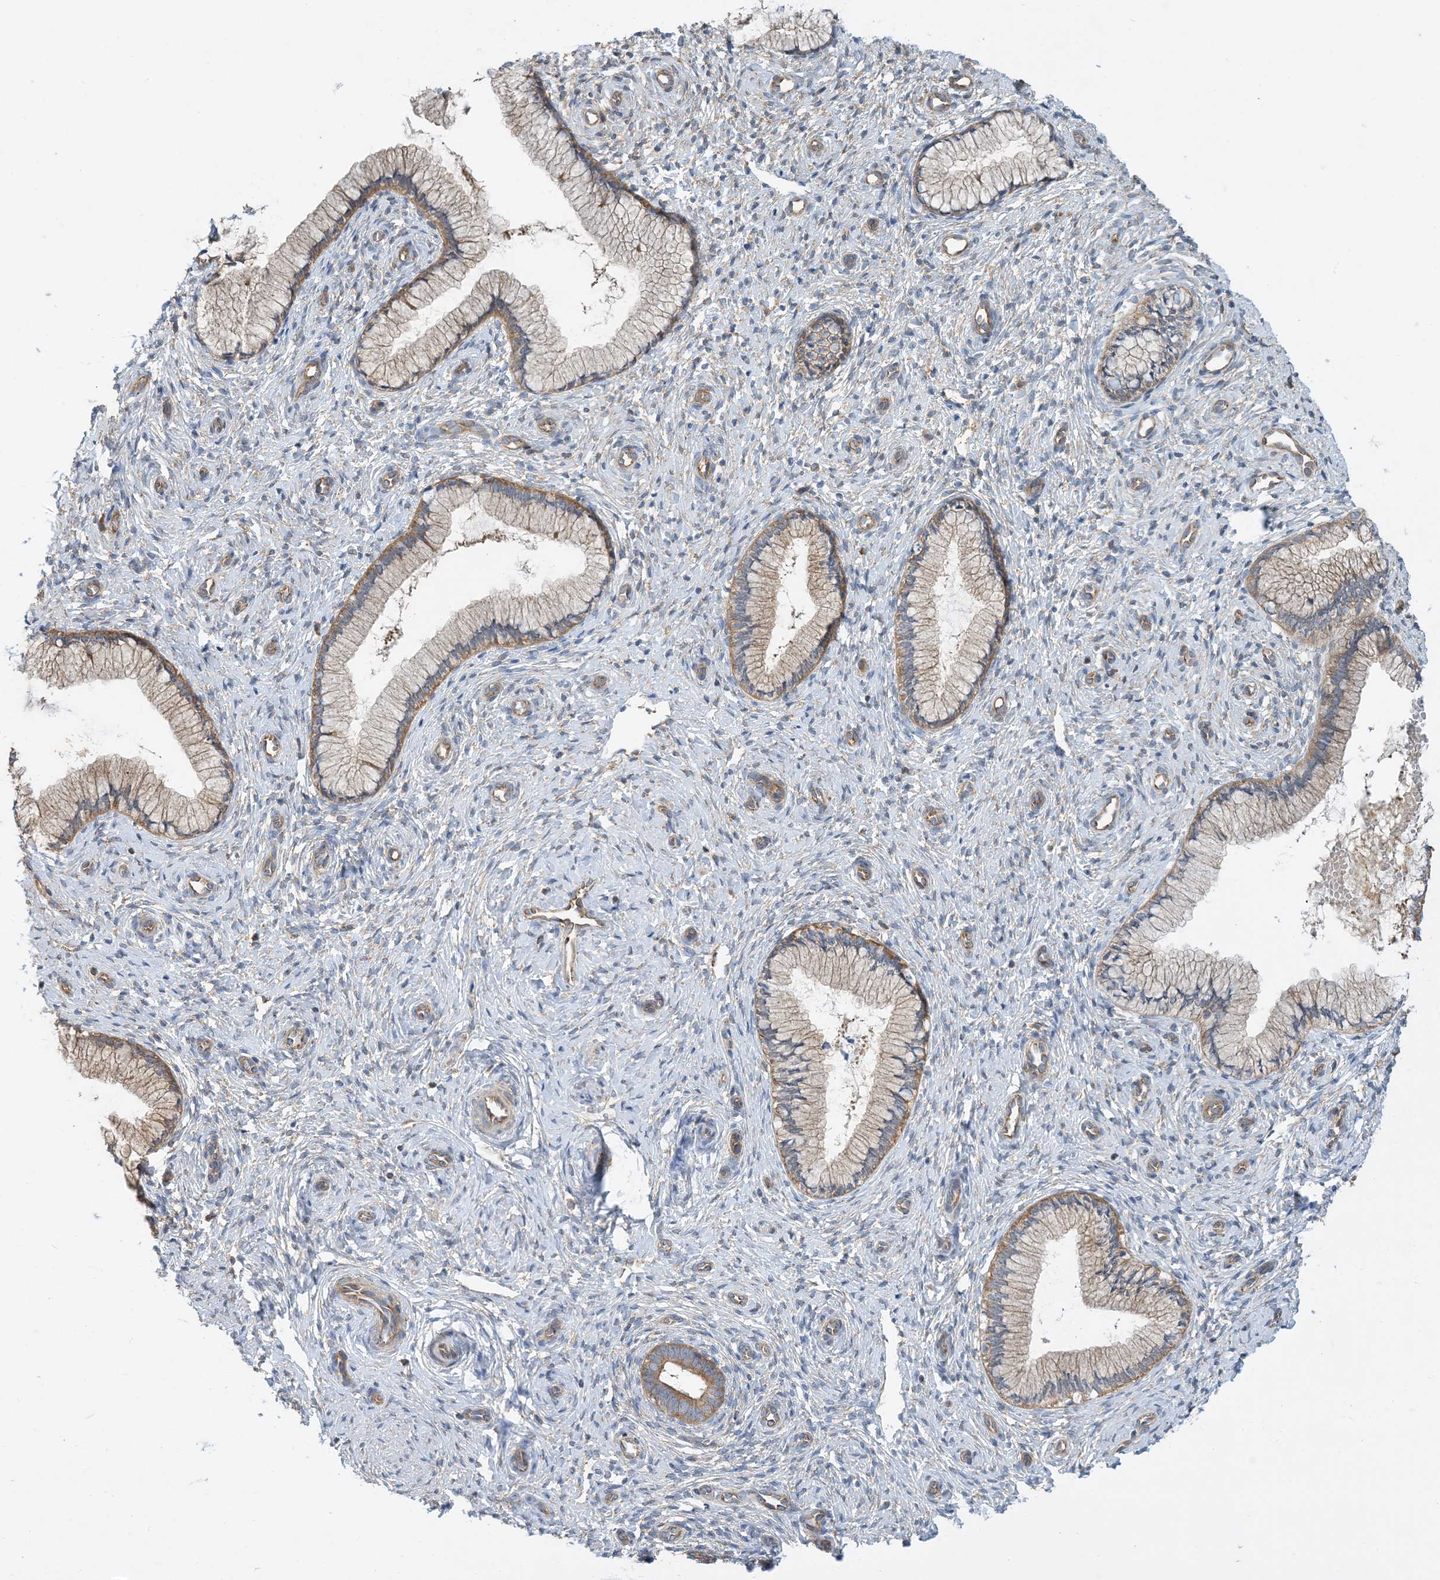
{"staining": {"intensity": "moderate", "quantity": ">75%", "location": "cytoplasmic/membranous"}, "tissue": "cervix", "cell_type": "Glandular cells", "image_type": "normal", "snomed": [{"axis": "morphology", "description": "Normal tissue, NOS"}, {"axis": "topography", "description": "Cervix"}], "caption": "High-magnification brightfield microscopy of unremarkable cervix stained with DAB (brown) and counterstained with hematoxylin (blue). glandular cells exhibit moderate cytoplasmic/membranous staining is present in approximately>75% of cells.", "gene": "SIDT1", "patient": {"sex": "female", "age": 27}}